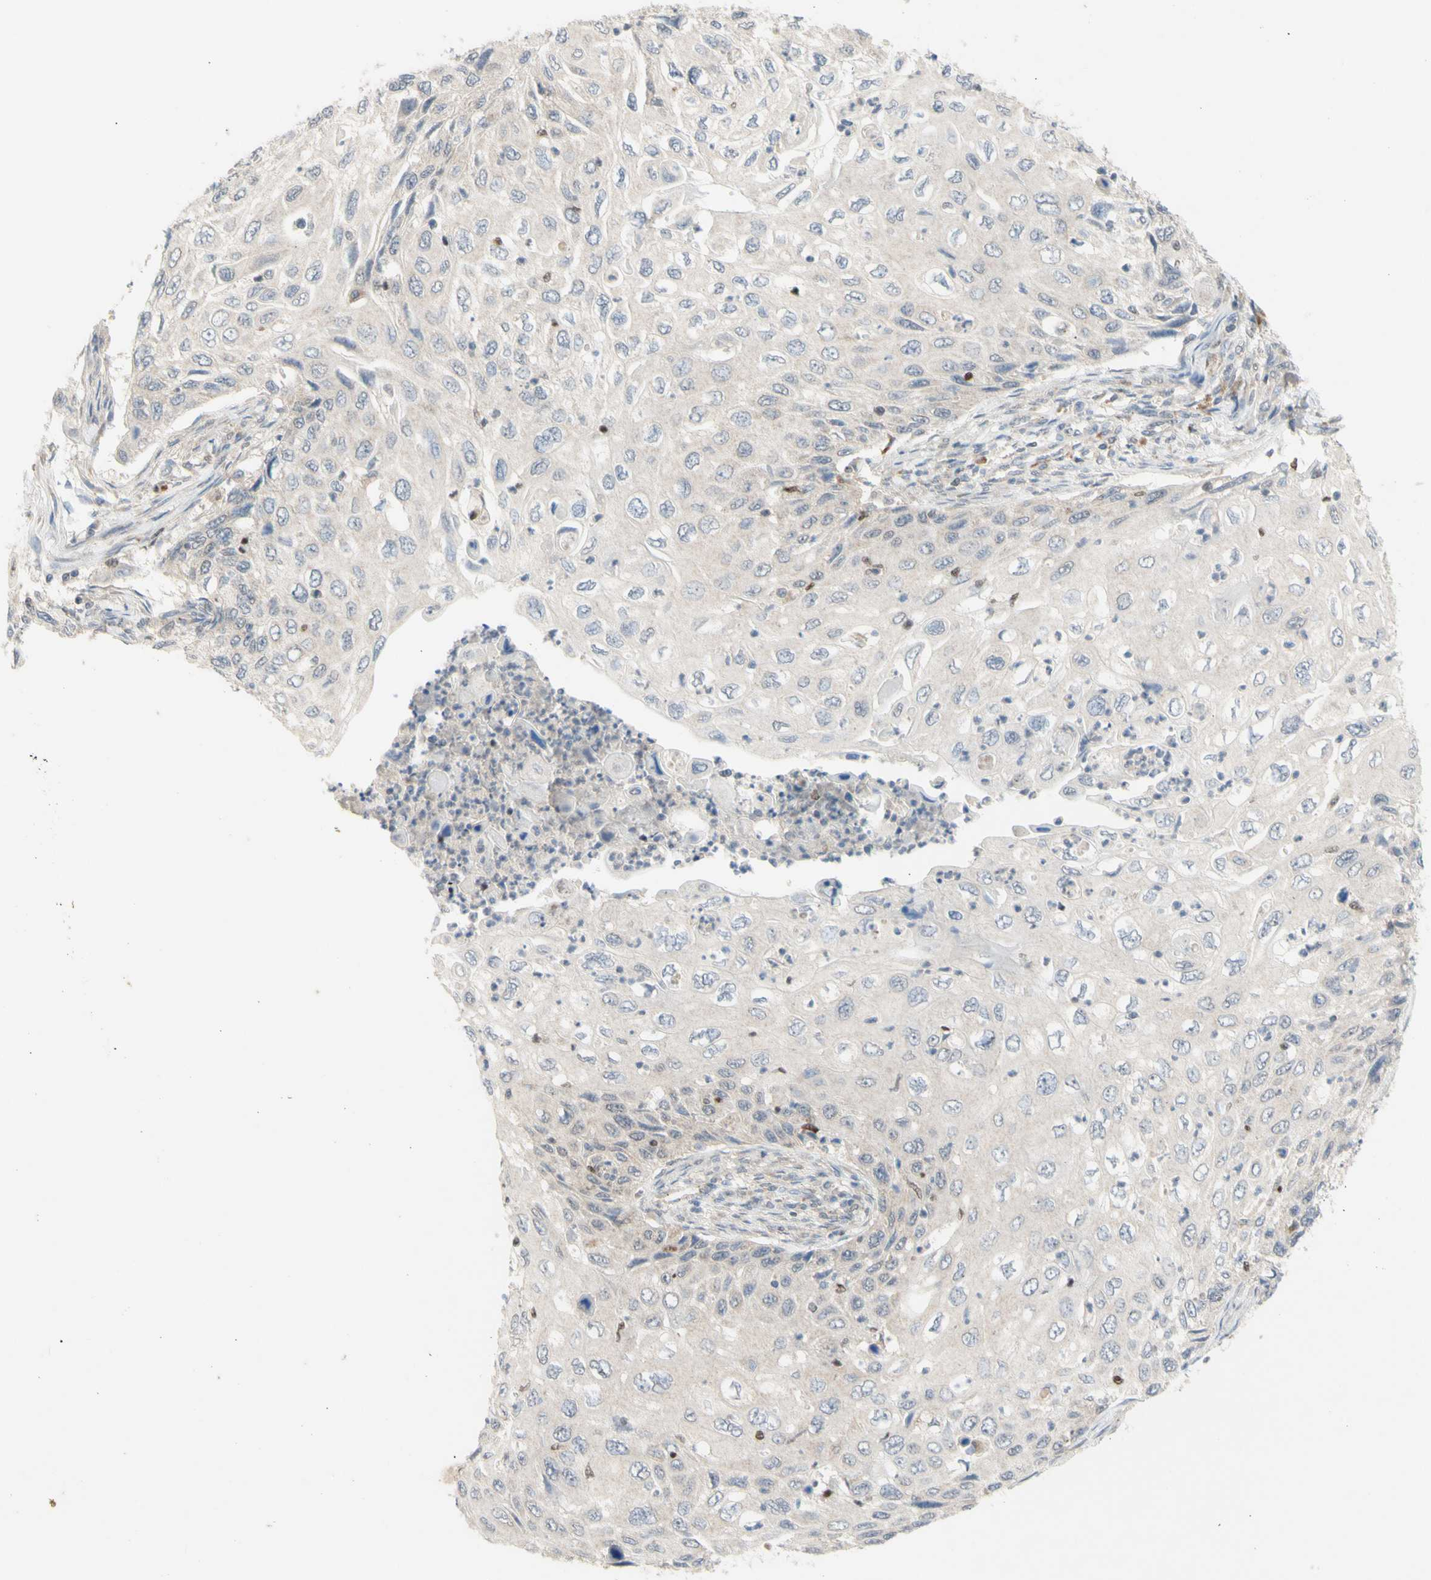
{"staining": {"intensity": "weak", "quantity": "<25%", "location": "cytoplasmic/membranous"}, "tissue": "cervical cancer", "cell_type": "Tumor cells", "image_type": "cancer", "snomed": [{"axis": "morphology", "description": "Squamous cell carcinoma, NOS"}, {"axis": "topography", "description": "Cervix"}], "caption": "This is an IHC photomicrograph of human cervical squamous cell carcinoma. There is no expression in tumor cells.", "gene": "NLRP1", "patient": {"sex": "female", "age": 70}}